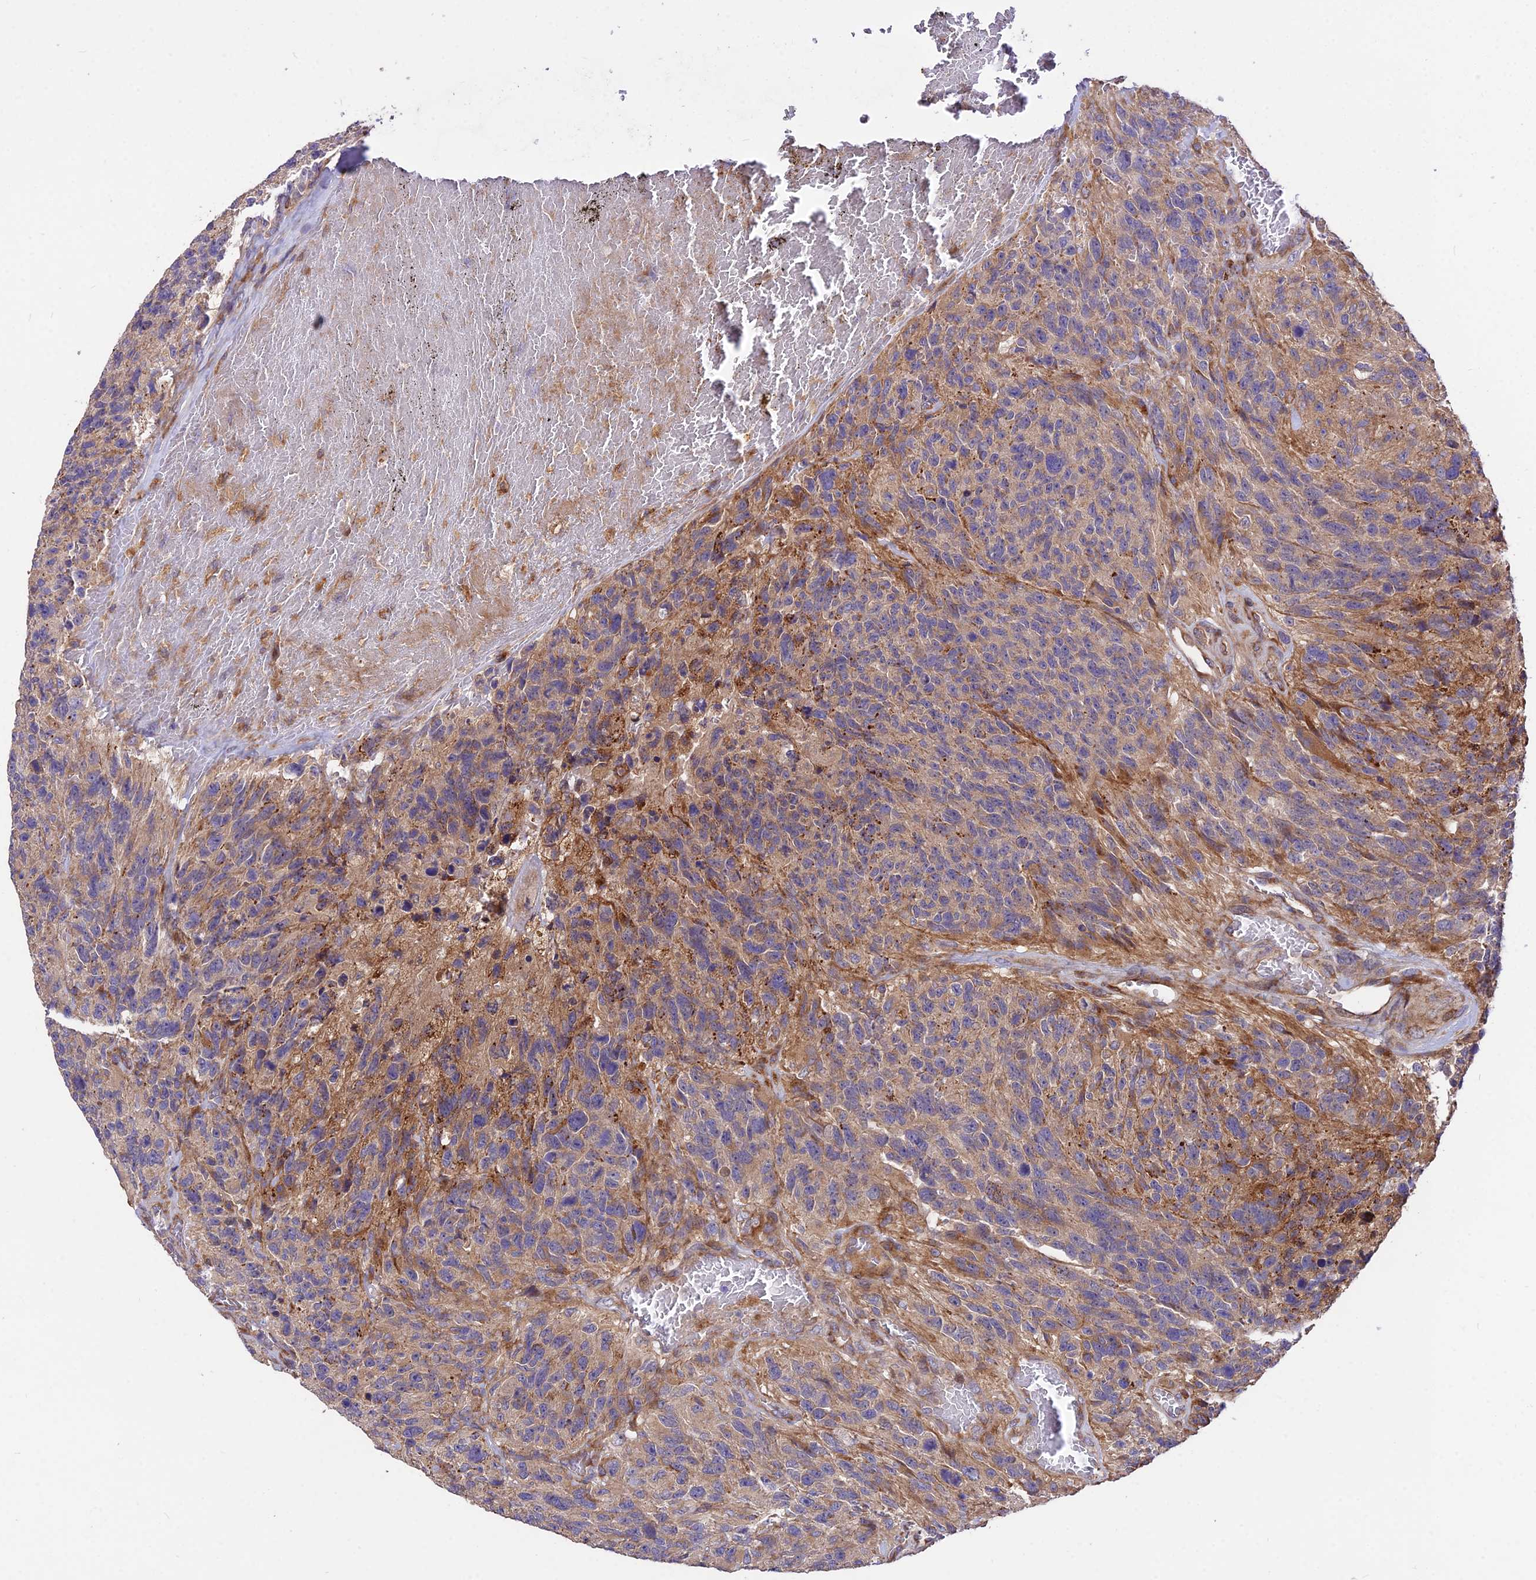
{"staining": {"intensity": "moderate", "quantity": "<25%", "location": "cytoplasmic/membranous"}, "tissue": "glioma", "cell_type": "Tumor cells", "image_type": "cancer", "snomed": [{"axis": "morphology", "description": "Glioma, malignant, High grade"}, {"axis": "topography", "description": "Brain"}], "caption": "IHC micrograph of malignant glioma (high-grade) stained for a protein (brown), which reveals low levels of moderate cytoplasmic/membranous positivity in about <25% of tumor cells.", "gene": "ROCK1", "patient": {"sex": "male", "age": 69}}